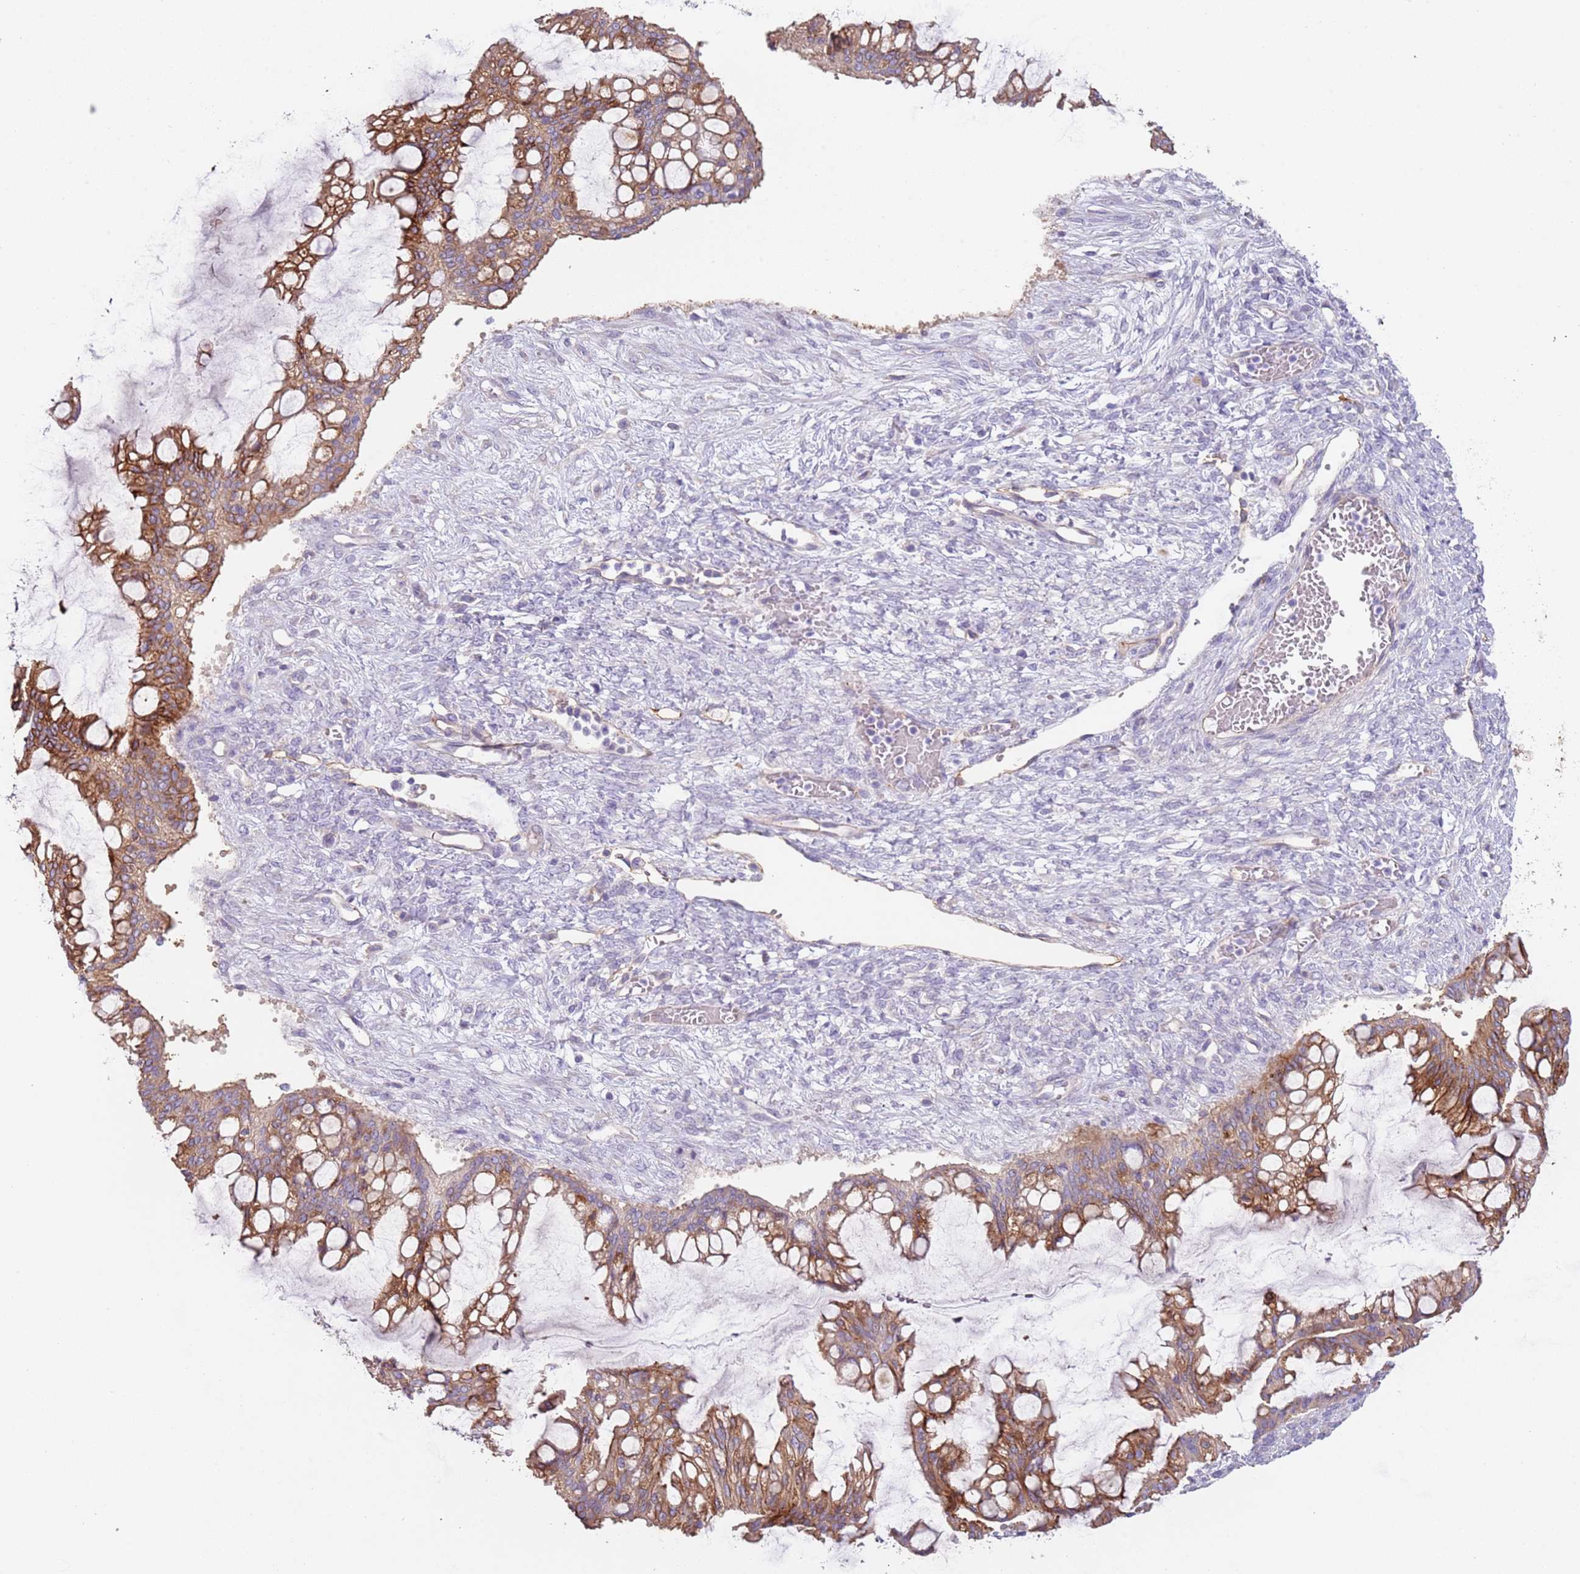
{"staining": {"intensity": "moderate", "quantity": ">75%", "location": "cytoplasmic/membranous"}, "tissue": "ovarian cancer", "cell_type": "Tumor cells", "image_type": "cancer", "snomed": [{"axis": "morphology", "description": "Cystadenocarcinoma, mucinous, NOS"}, {"axis": "topography", "description": "Ovary"}], "caption": "Immunohistochemistry histopathology image of neoplastic tissue: human ovarian cancer (mucinous cystadenocarcinoma) stained using IHC exhibits medium levels of moderate protein expression localized specifically in the cytoplasmic/membranous of tumor cells, appearing as a cytoplasmic/membranous brown color.", "gene": "NBPF3", "patient": {"sex": "female", "age": 73}}